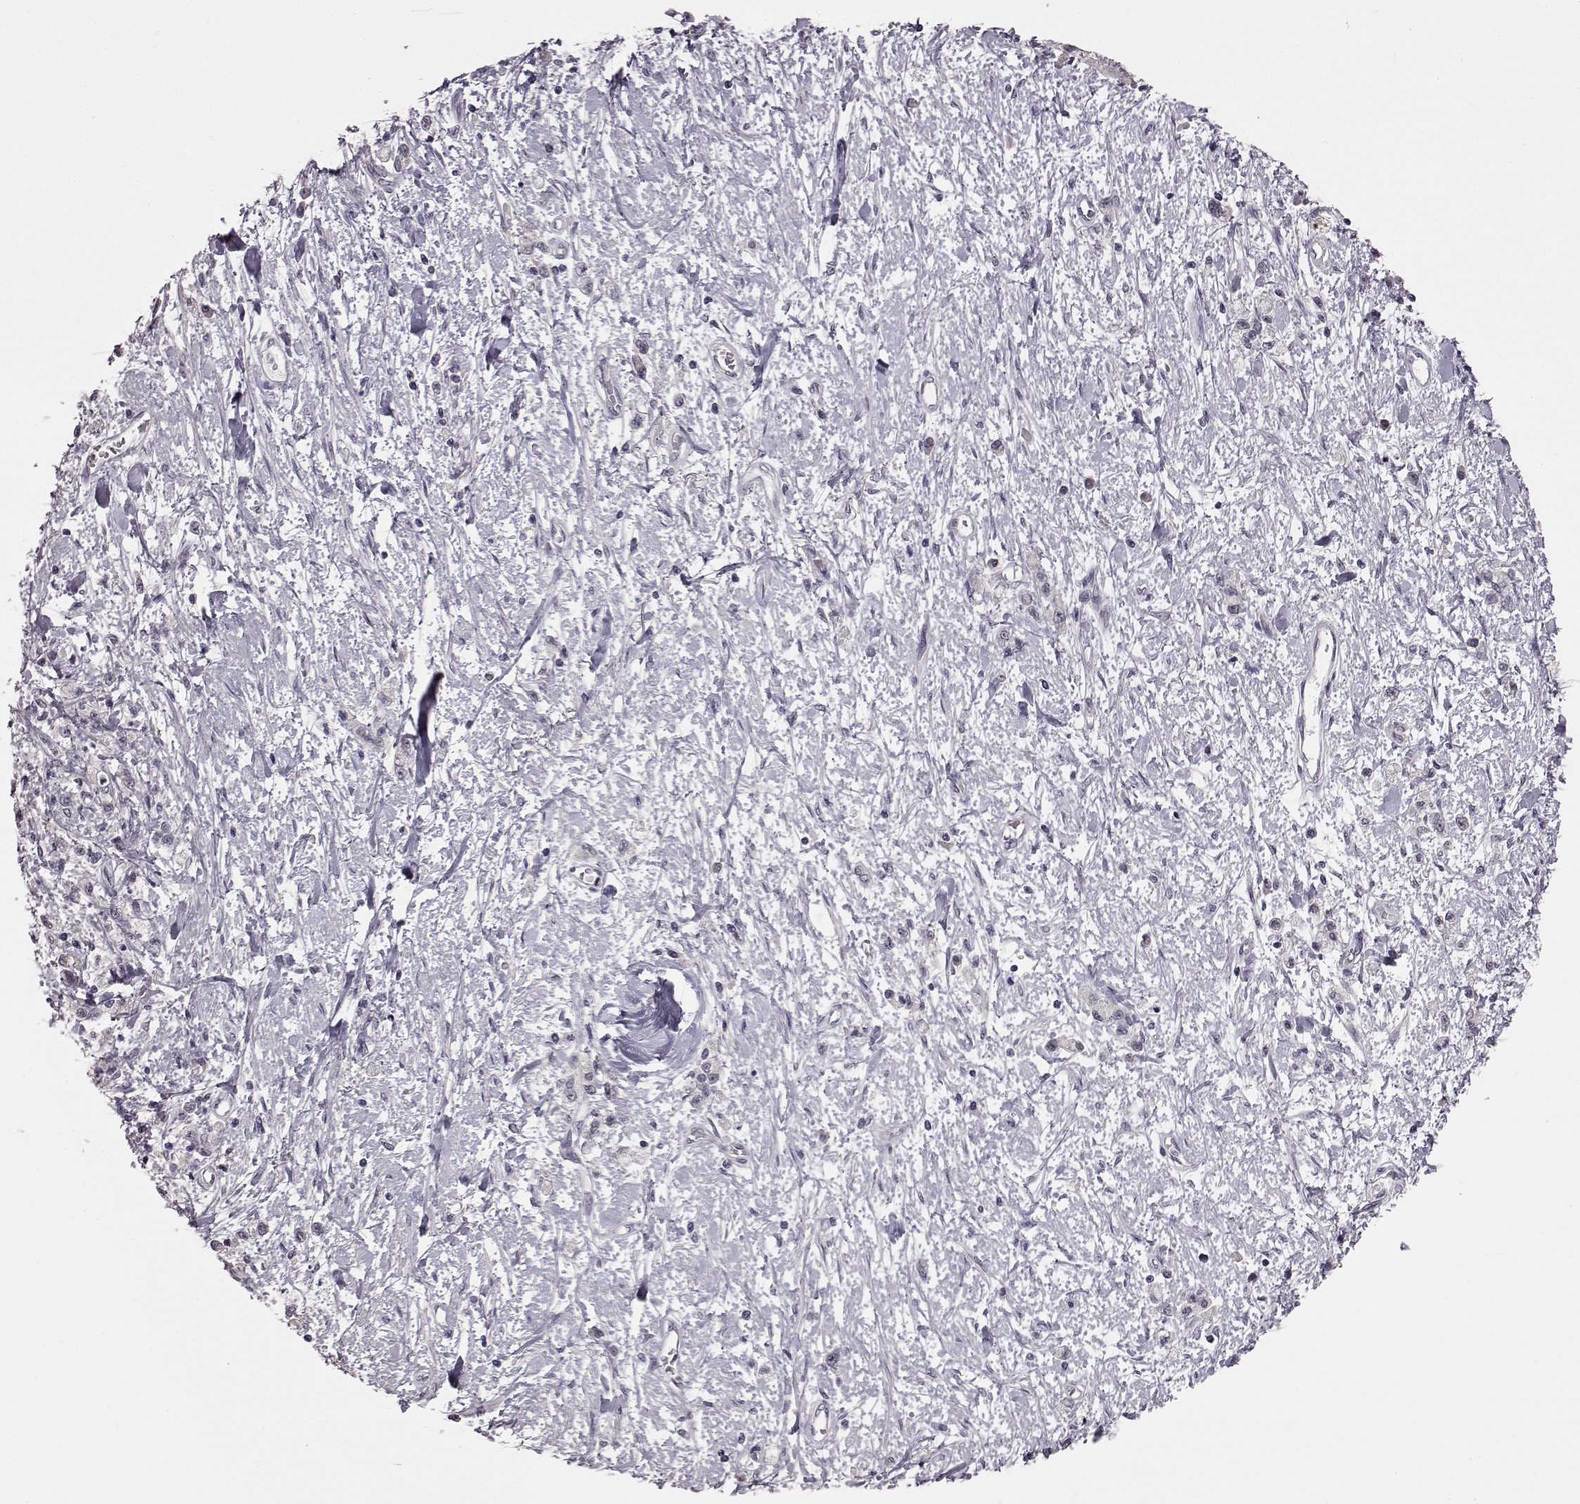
{"staining": {"intensity": "negative", "quantity": "none", "location": "none"}, "tissue": "stomach cancer", "cell_type": "Tumor cells", "image_type": "cancer", "snomed": [{"axis": "morphology", "description": "Adenocarcinoma, NOS"}, {"axis": "topography", "description": "Stomach"}], "caption": "DAB (3,3'-diaminobenzidine) immunohistochemical staining of human stomach cancer shows no significant expression in tumor cells.", "gene": "C10orf62", "patient": {"sex": "male", "age": 77}}